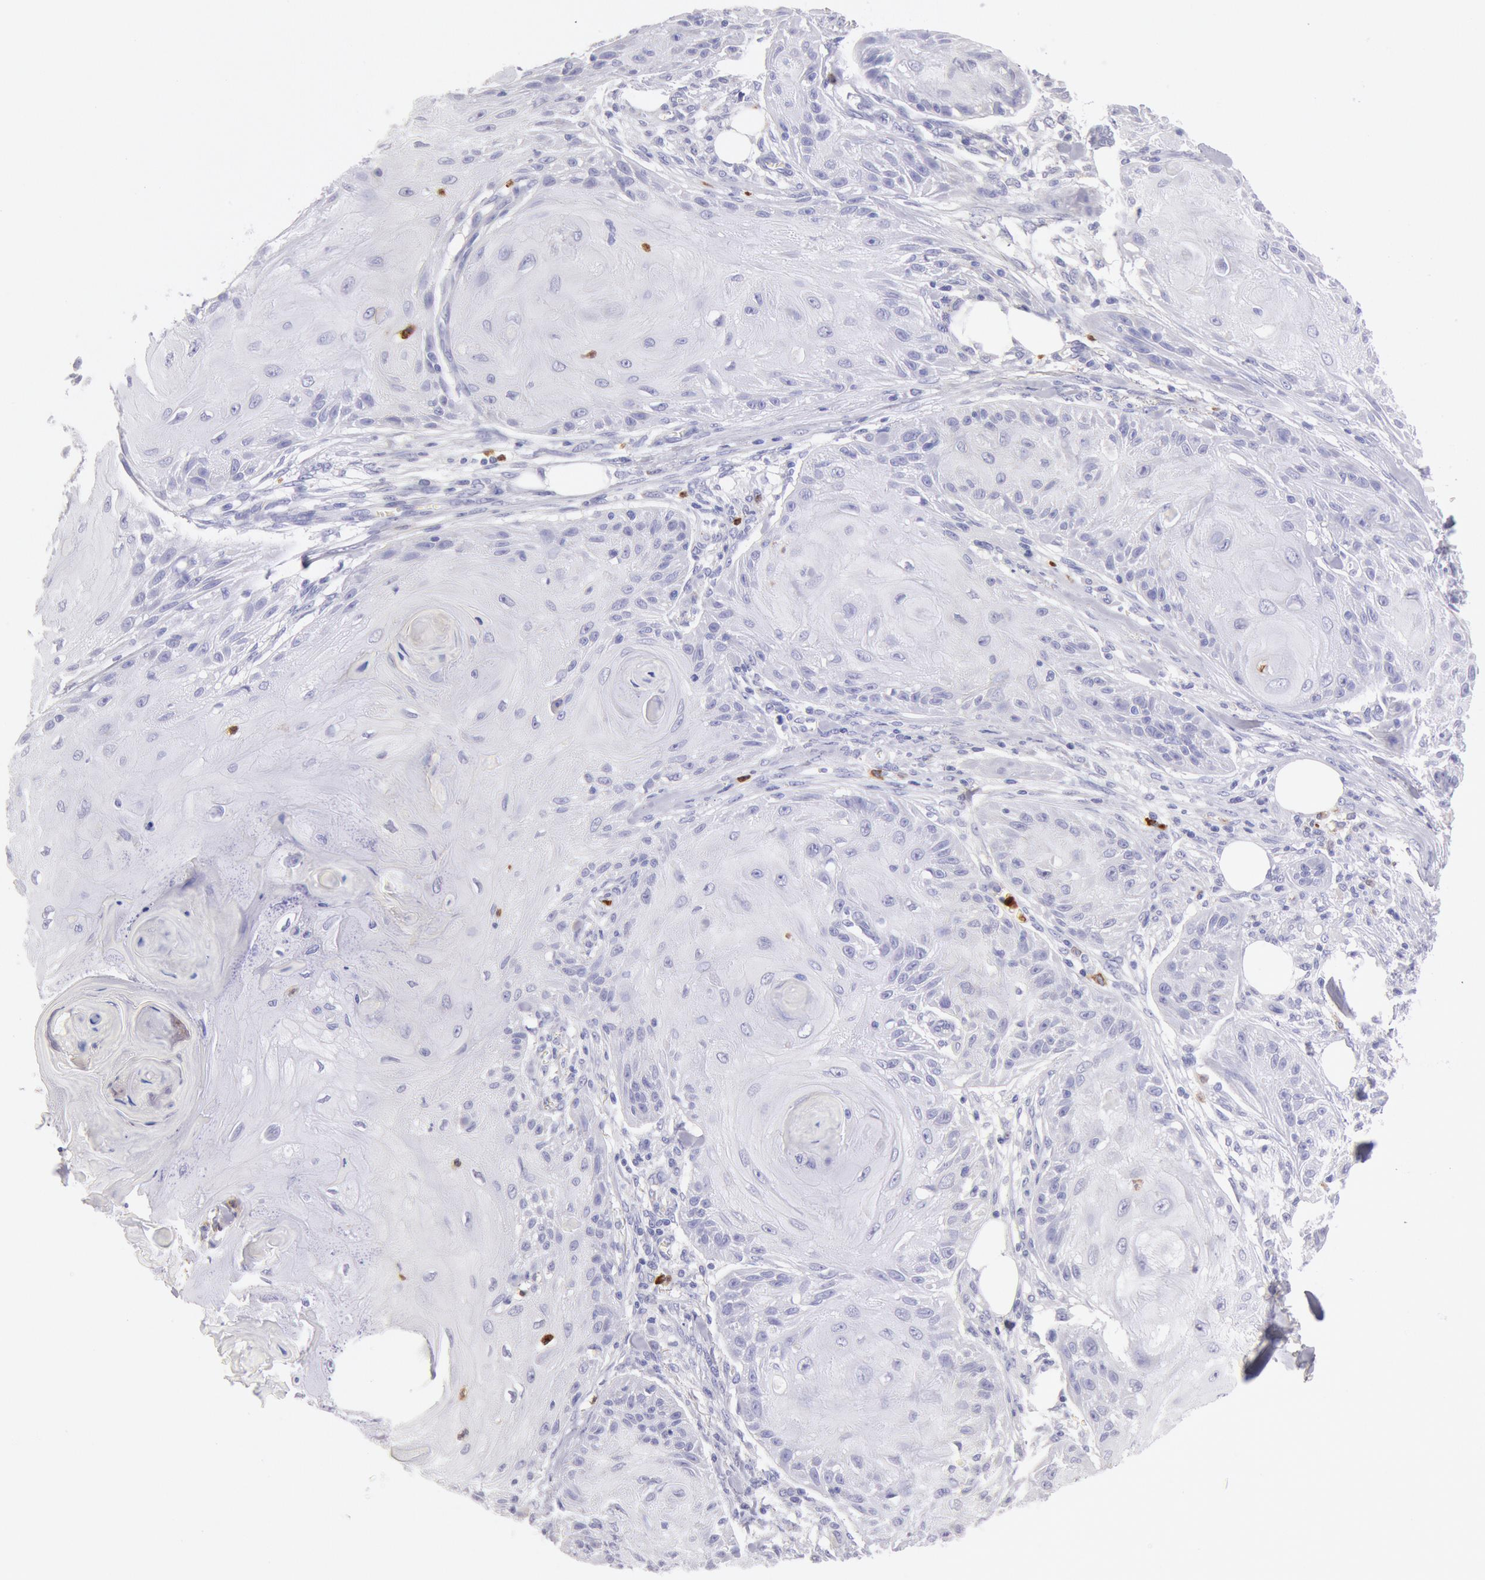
{"staining": {"intensity": "negative", "quantity": "none", "location": "none"}, "tissue": "skin cancer", "cell_type": "Tumor cells", "image_type": "cancer", "snomed": [{"axis": "morphology", "description": "Squamous cell carcinoma, NOS"}, {"axis": "topography", "description": "Skin"}], "caption": "Tumor cells show no significant staining in skin cancer. Nuclei are stained in blue.", "gene": "FCN1", "patient": {"sex": "female", "age": 88}}